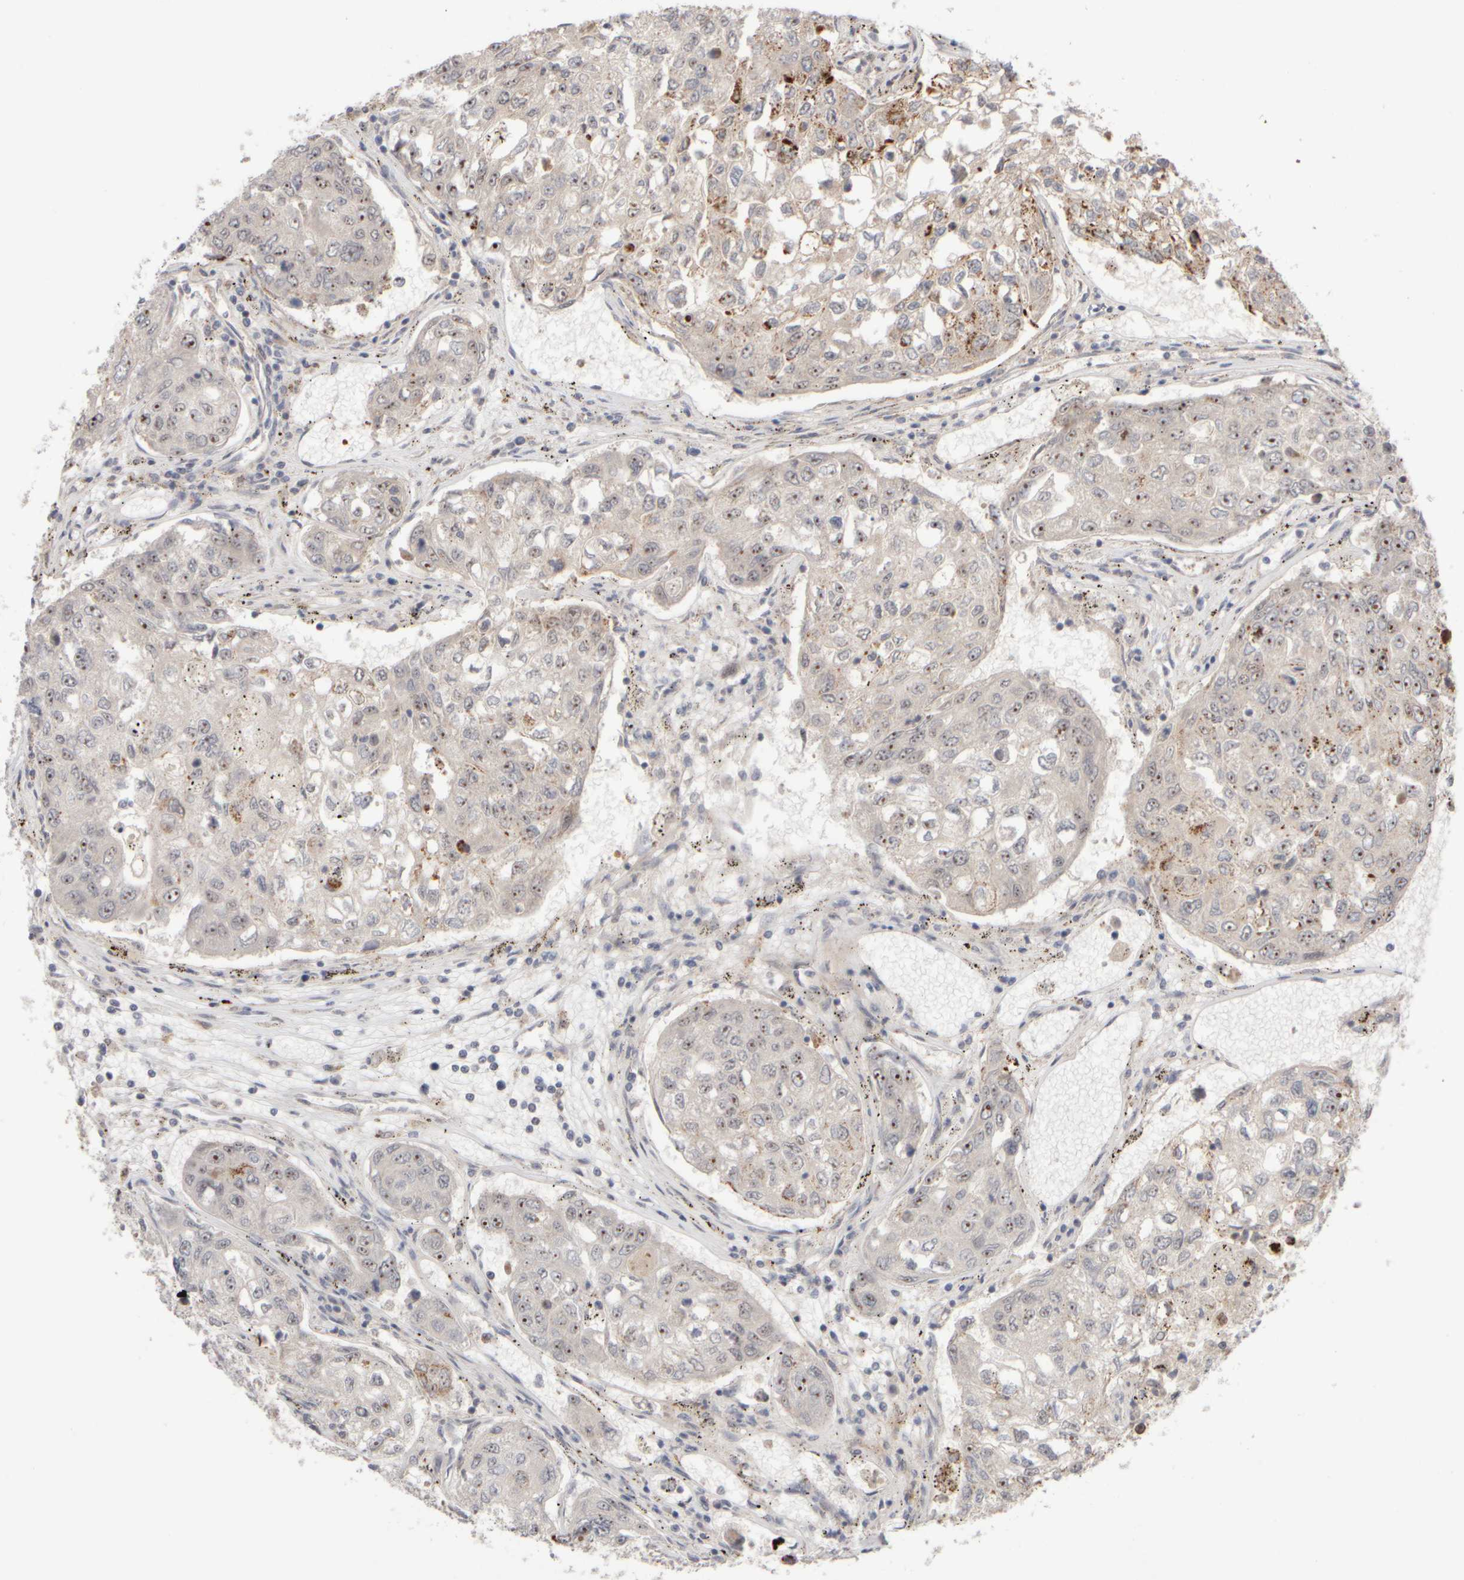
{"staining": {"intensity": "moderate", "quantity": "25%-75%", "location": "nuclear"}, "tissue": "urothelial cancer", "cell_type": "Tumor cells", "image_type": "cancer", "snomed": [{"axis": "morphology", "description": "Urothelial carcinoma, High grade"}, {"axis": "topography", "description": "Lymph node"}, {"axis": "topography", "description": "Urinary bladder"}], "caption": "About 25%-75% of tumor cells in human high-grade urothelial carcinoma display moderate nuclear protein positivity as visualized by brown immunohistochemical staining.", "gene": "CHADL", "patient": {"sex": "male", "age": 51}}